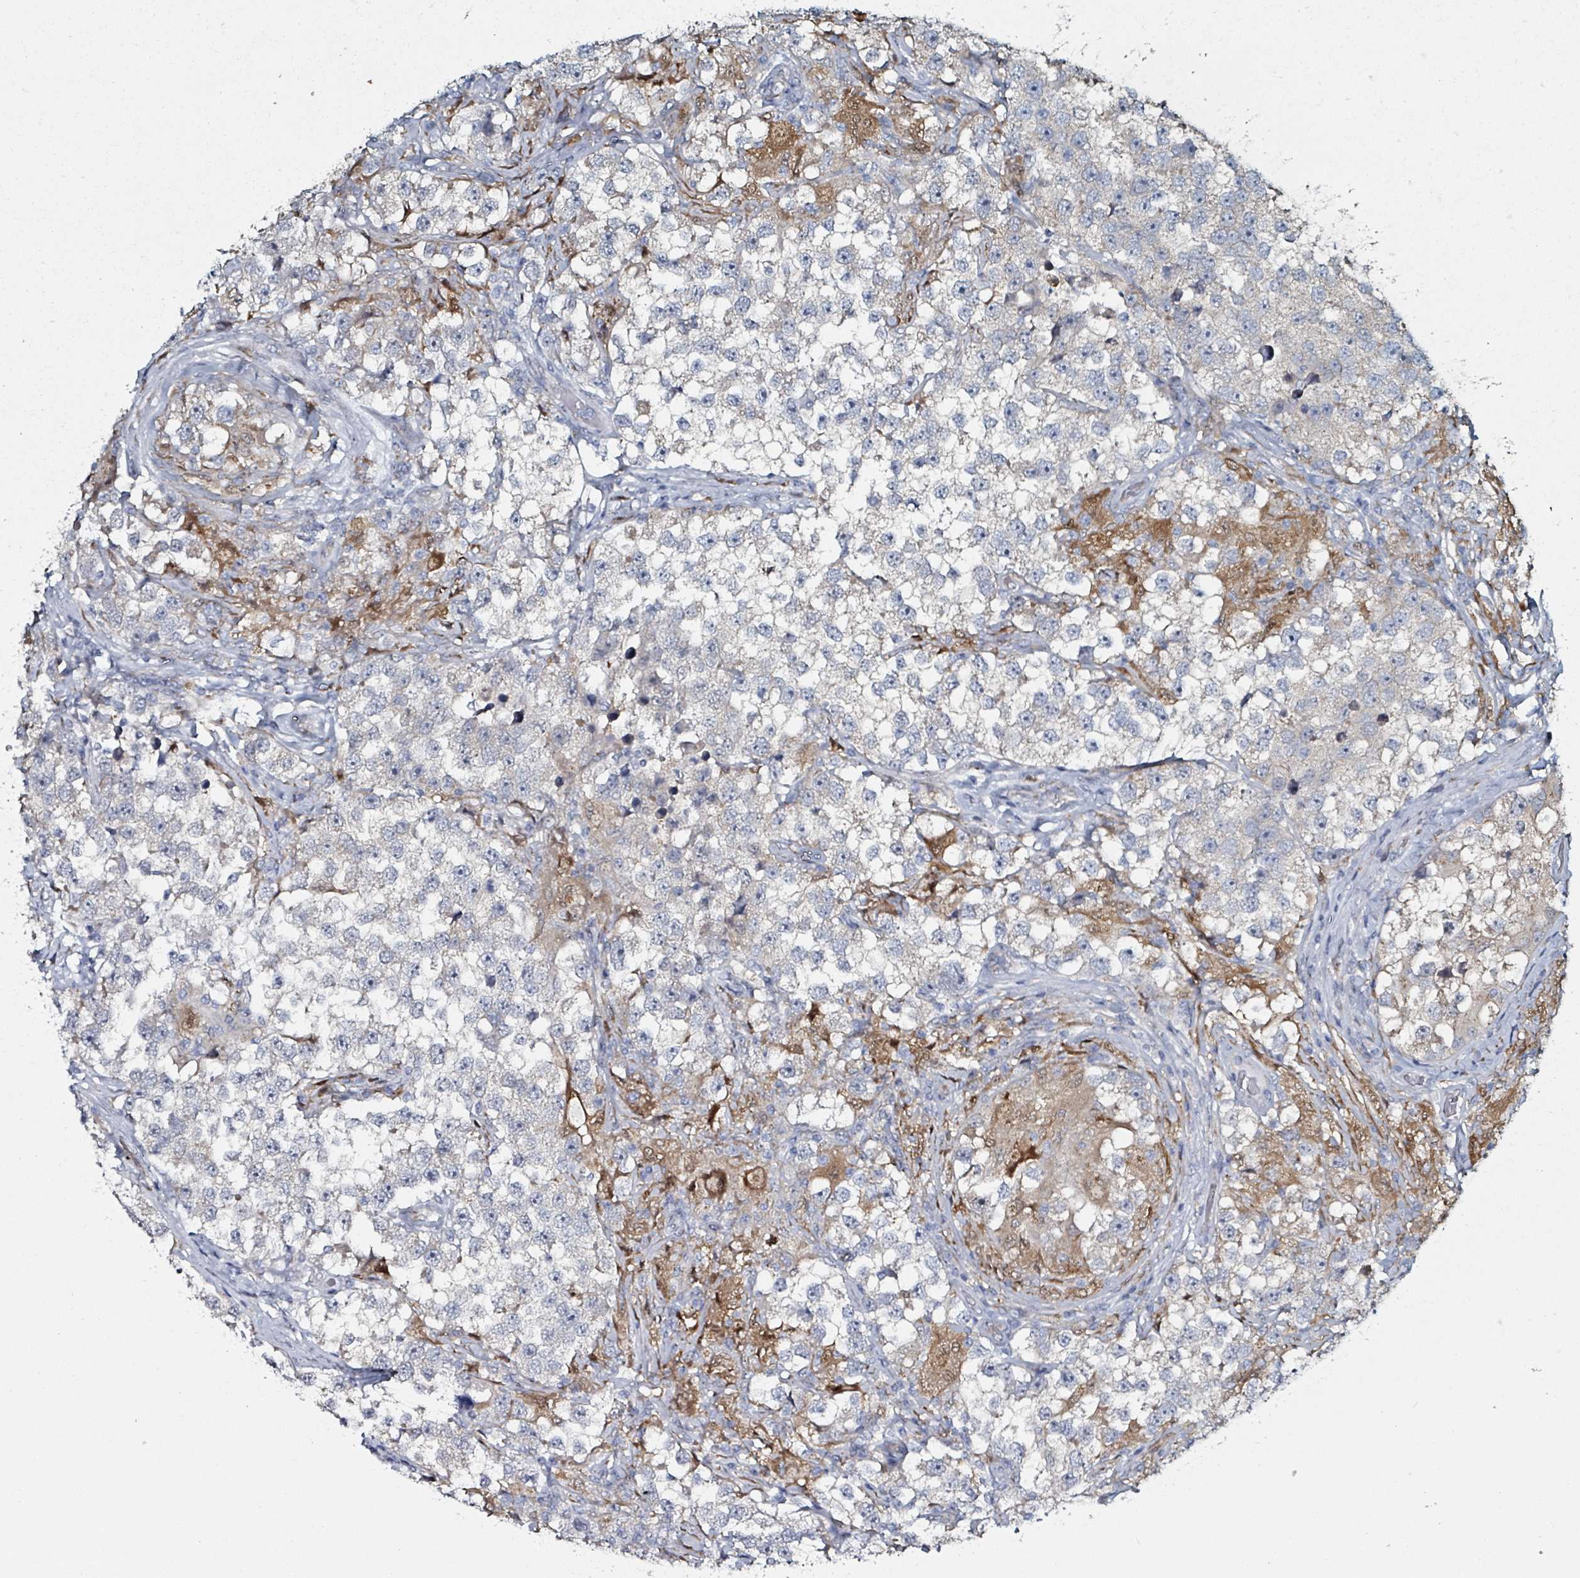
{"staining": {"intensity": "negative", "quantity": "none", "location": "none"}, "tissue": "testis cancer", "cell_type": "Tumor cells", "image_type": "cancer", "snomed": [{"axis": "morphology", "description": "Seminoma, NOS"}, {"axis": "topography", "description": "Testis"}], "caption": "Immunohistochemical staining of testis seminoma exhibits no significant expression in tumor cells.", "gene": "B3GAT3", "patient": {"sex": "male", "age": 46}}